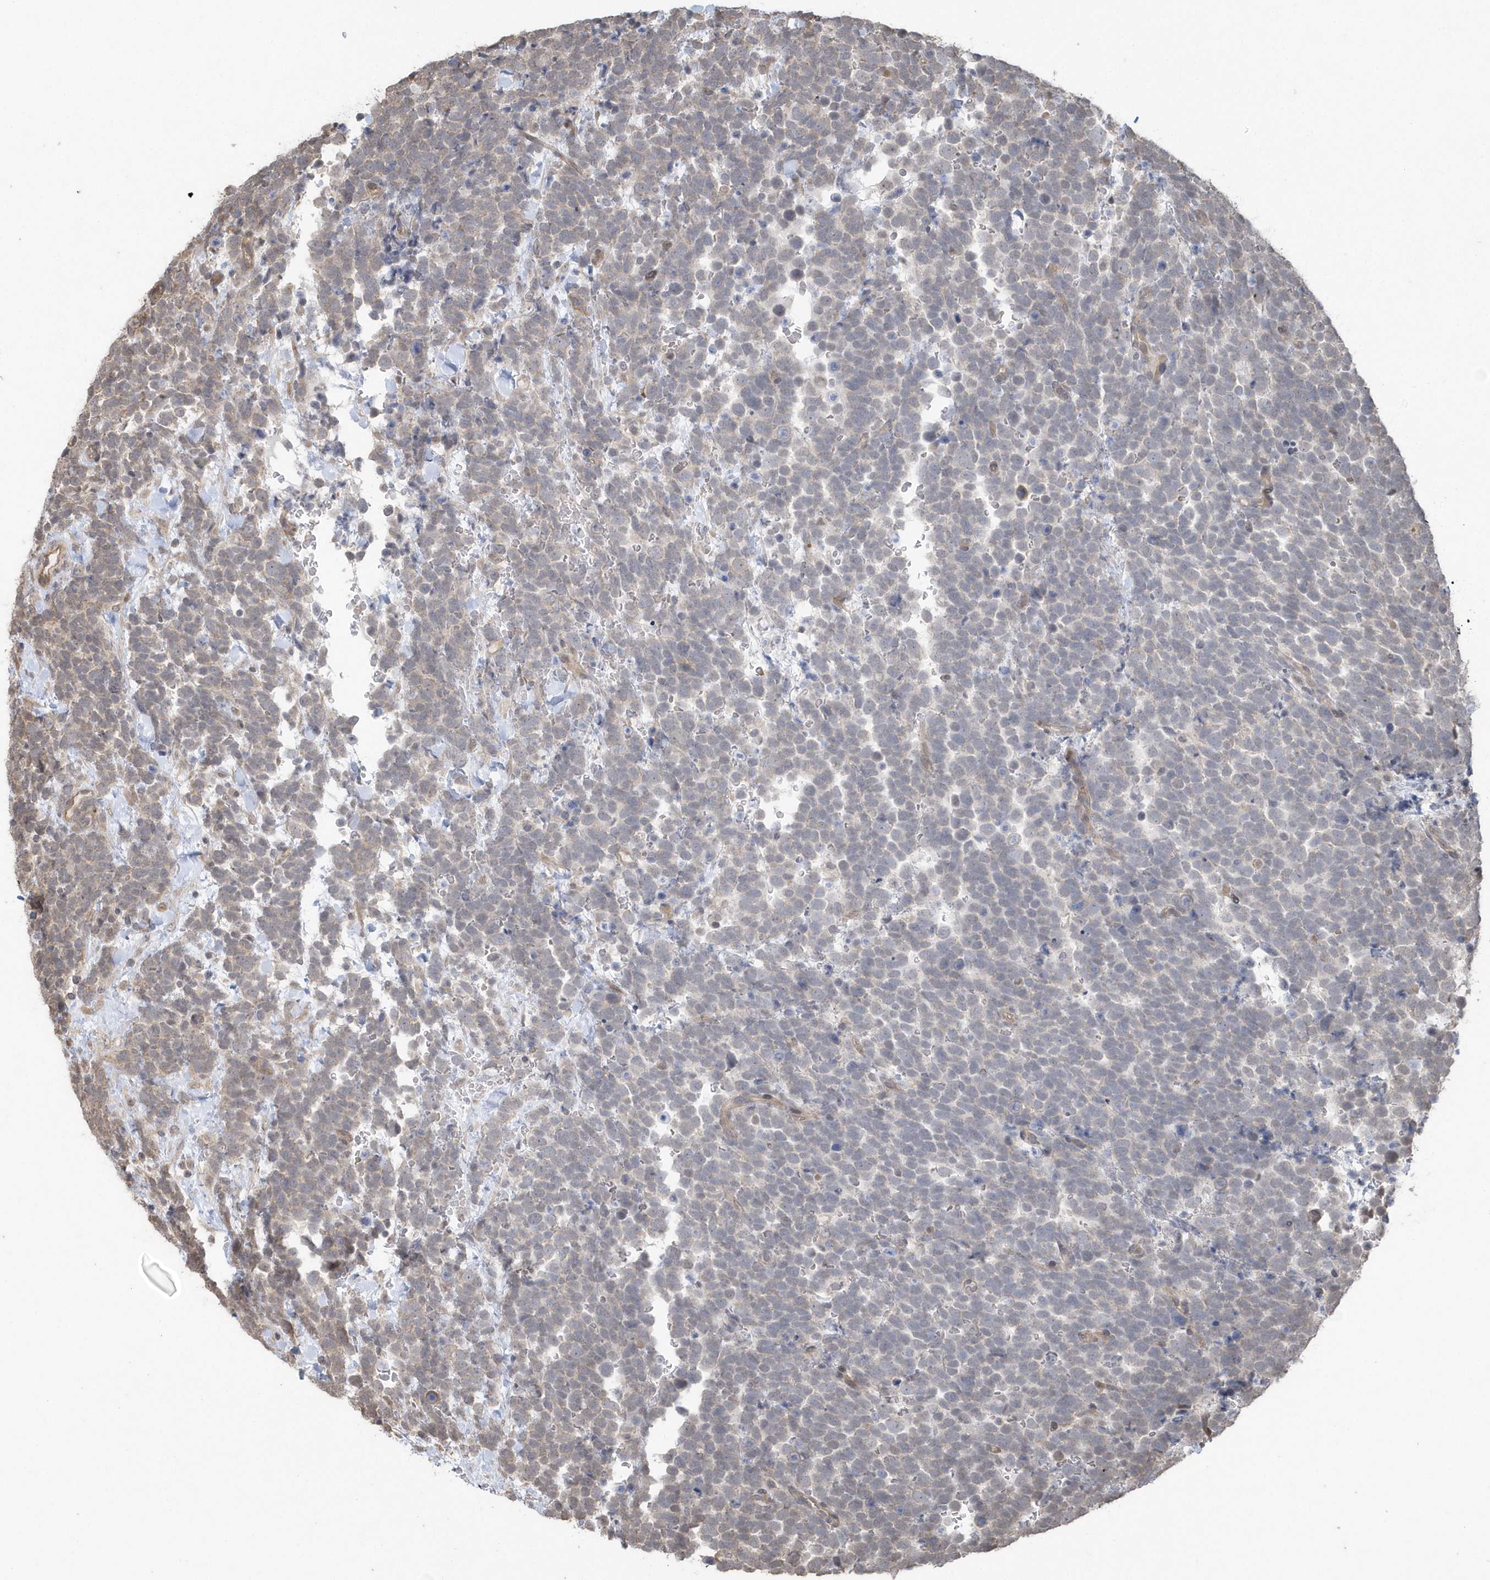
{"staining": {"intensity": "weak", "quantity": "<25%", "location": "cytoplasmic/membranous"}, "tissue": "urothelial cancer", "cell_type": "Tumor cells", "image_type": "cancer", "snomed": [{"axis": "morphology", "description": "Urothelial carcinoma, High grade"}, {"axis": "topography", "description": "Urinary bladder"}], "caption": "Protein analysis of urothelial cancer shows no significant expression in tumor cells.", "gene": "HERPUD1", "patient": {"sex": "female", "age": 82}}